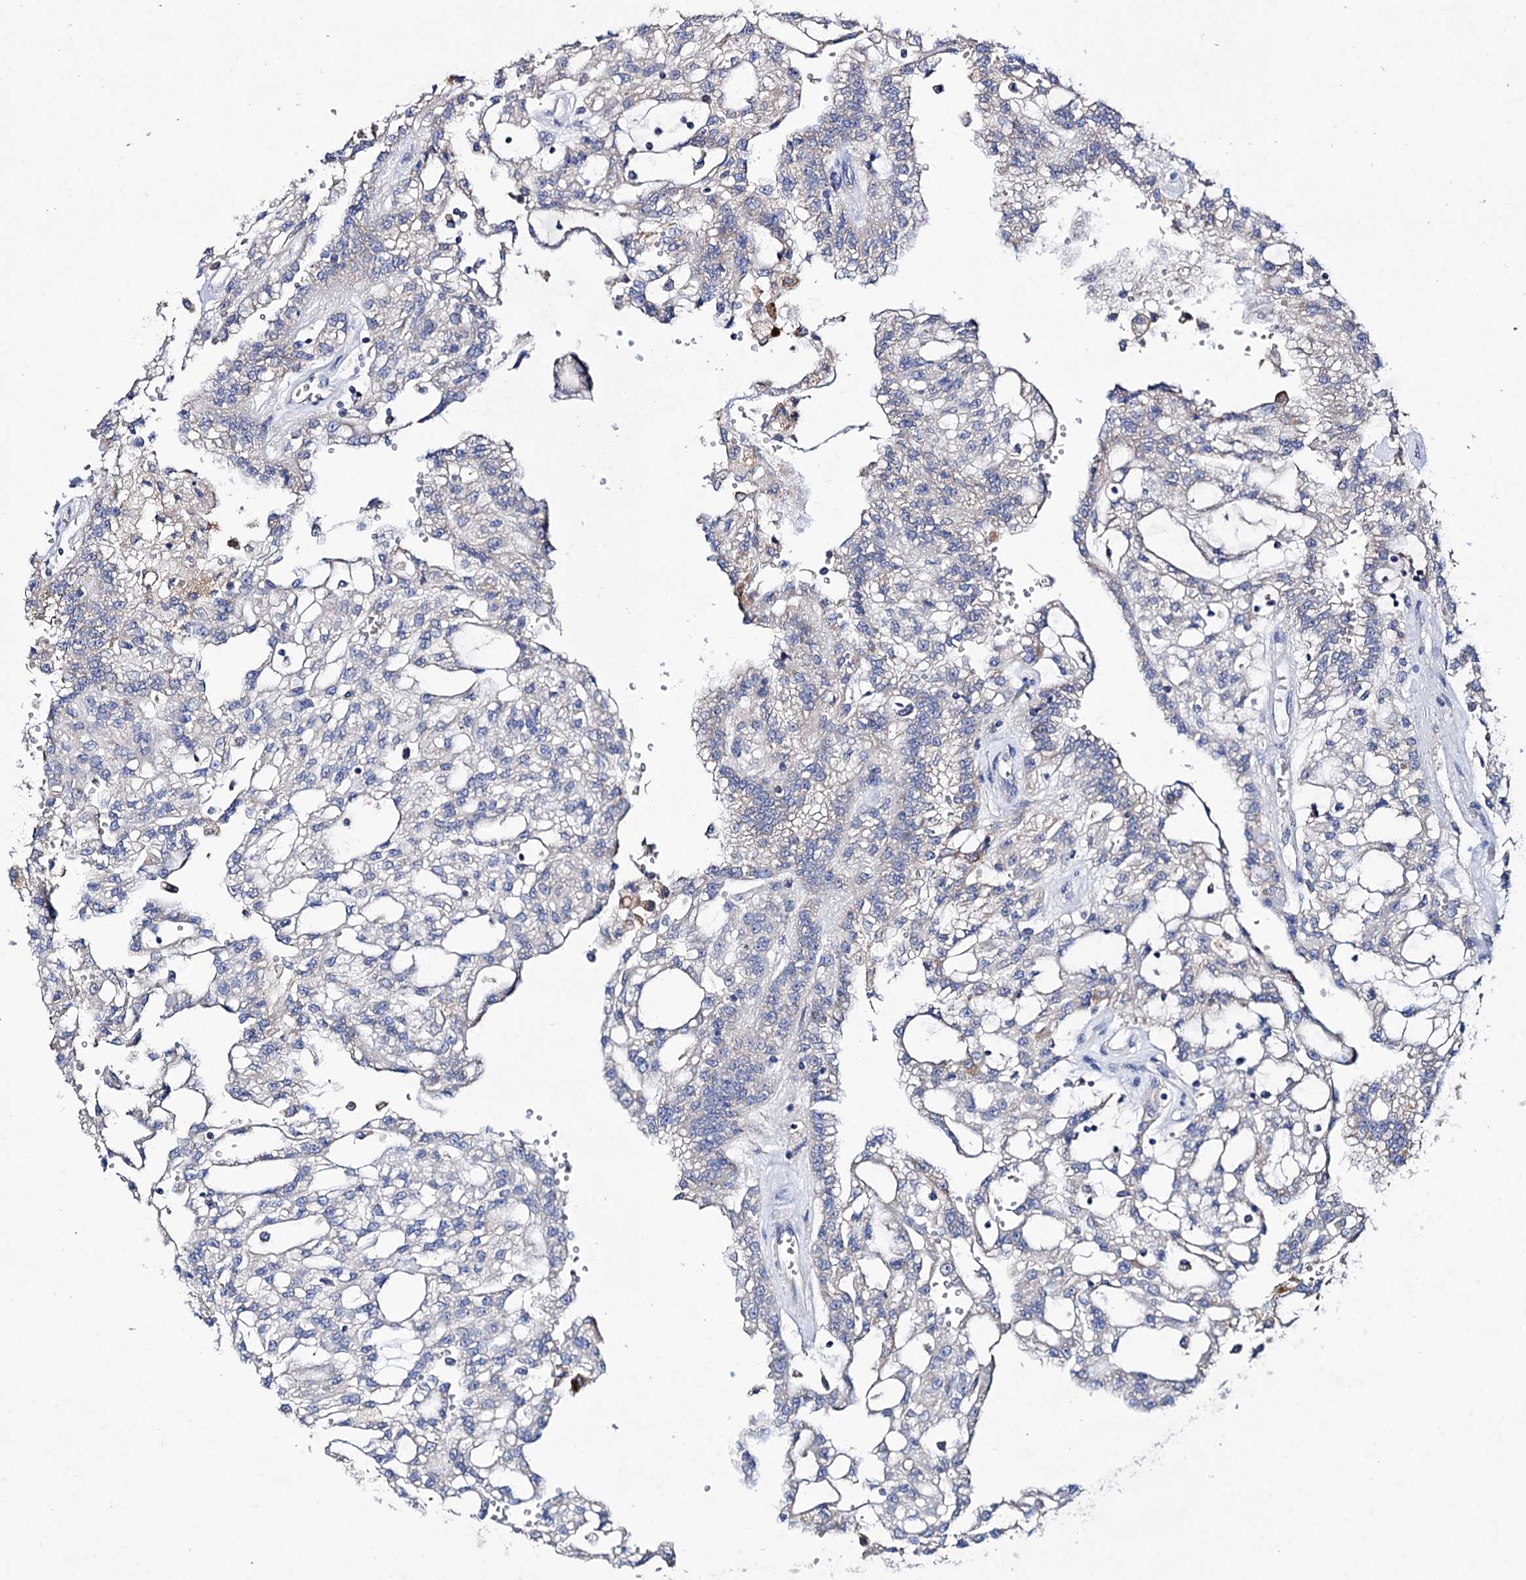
{"staining": {"intensity": "negative", "quantity": "none", "location": "none"}, "tissue": "renal cancer", "cell_type": "Tumor cells", "image_type": "cancer", "snomed": [{"axis": "morphology", "description": "Adenocarcinoma, NOS"}, {"axis": "topography", "description": "Kidney"}], "caption": "IHC of adenocarcinoma (renal) reveals no expression in tumor cells.", "gene": "CLPB", "patient": {"sex": "male", "age": 63}}